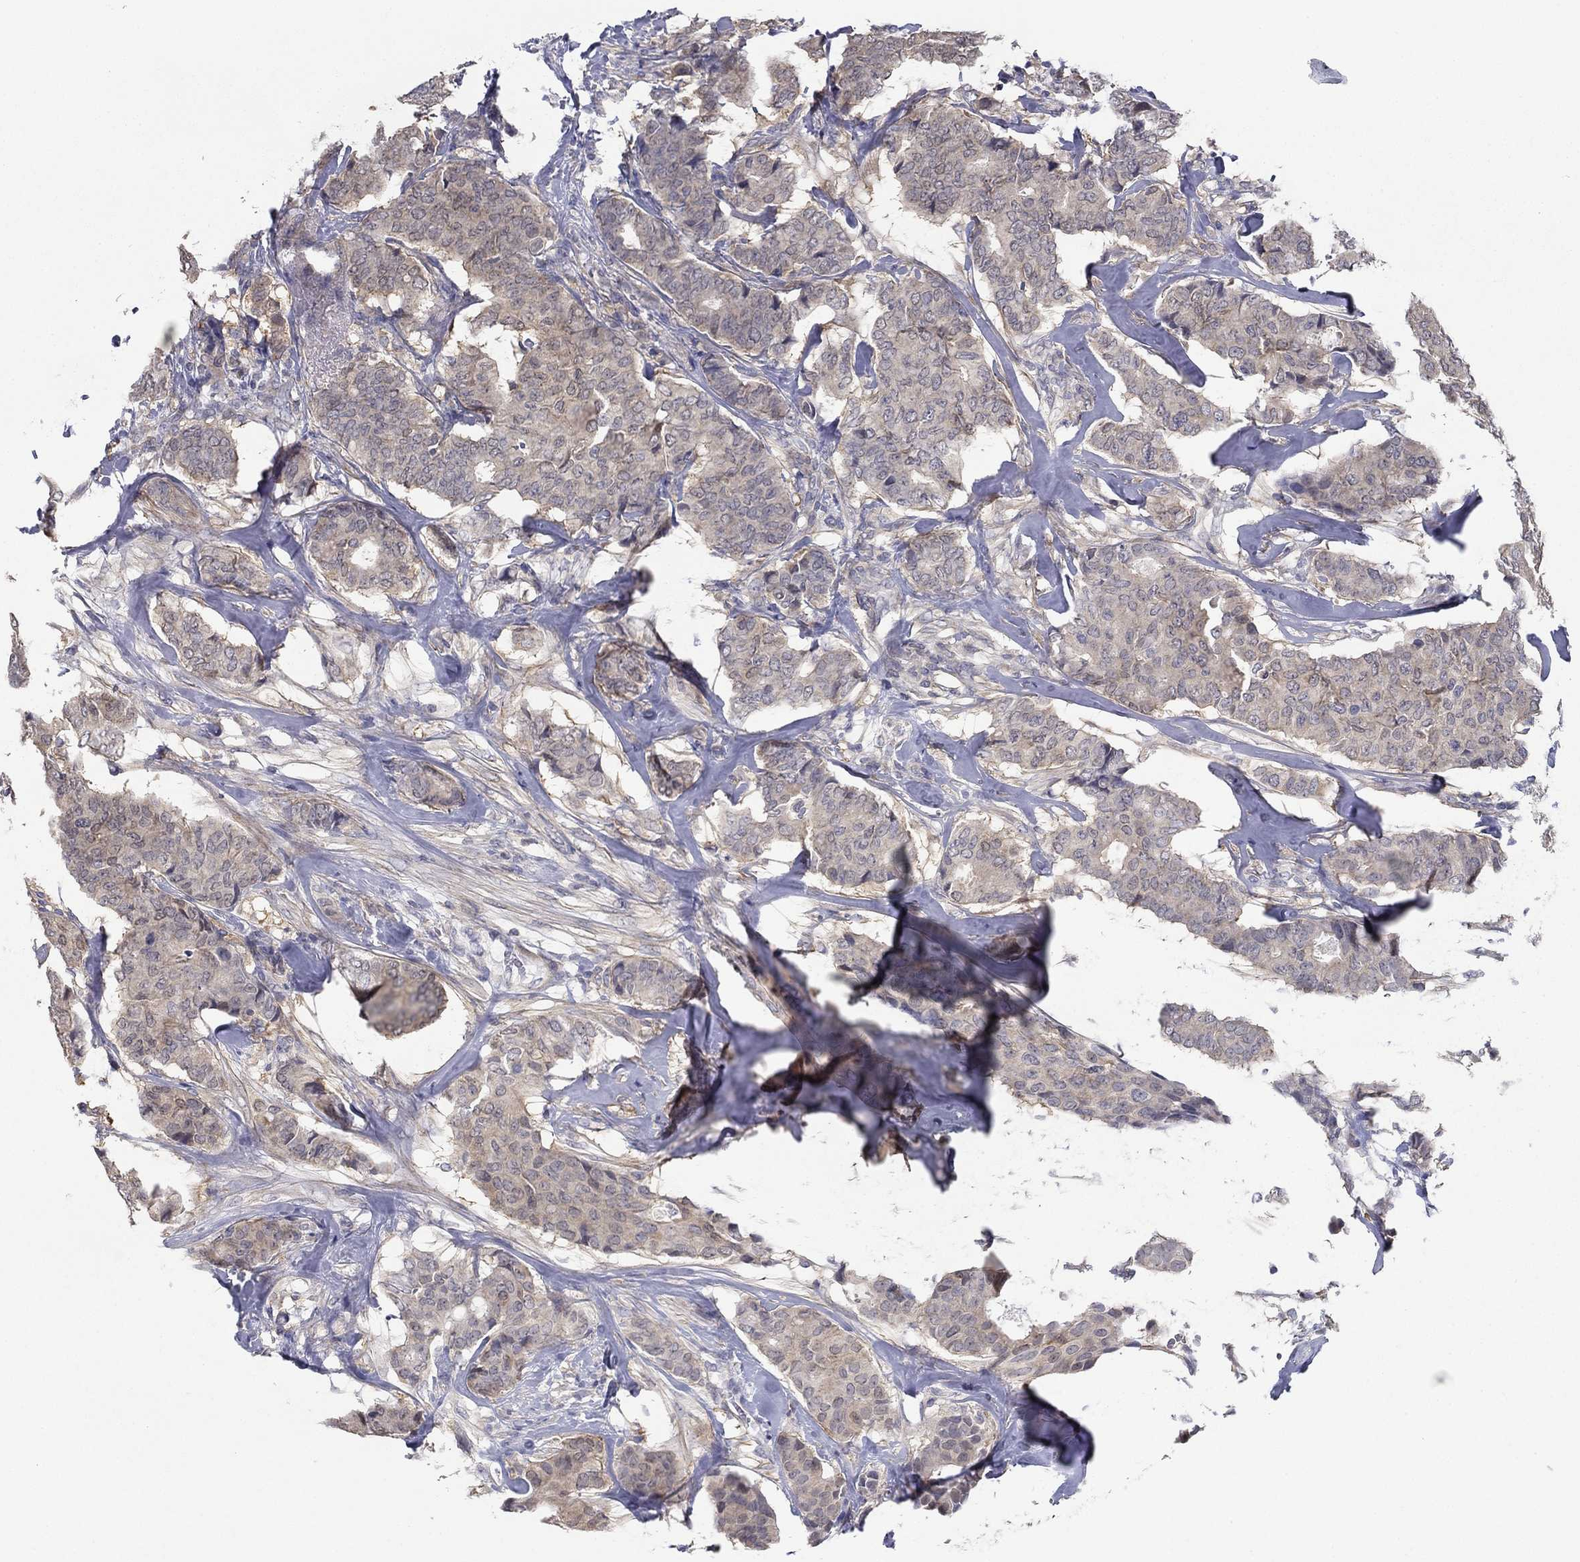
{"staining": {"intensity": "negative", "quantity": "none", "location": "none"}, "tissue": "breast cancer", "cell_type": "Tumor cells", "image_type": "cancer", "snomed": [{"axis": "morphology", "description": "Duct carcinoma"}, {"axis": "topography", "description": "Breast"}], "caption": "A photomicrograph of intraductal carcinoma (breast) stained for a protein reveals no brown staining in tumor cells. Brightfield microscopy of immunohistochemistry (IHC) stained with DAB (brown) and hematoxylin (blue), captured at high magnification.", "gene": "GRK7", "patient": {"sex": "female", "age": 75}}